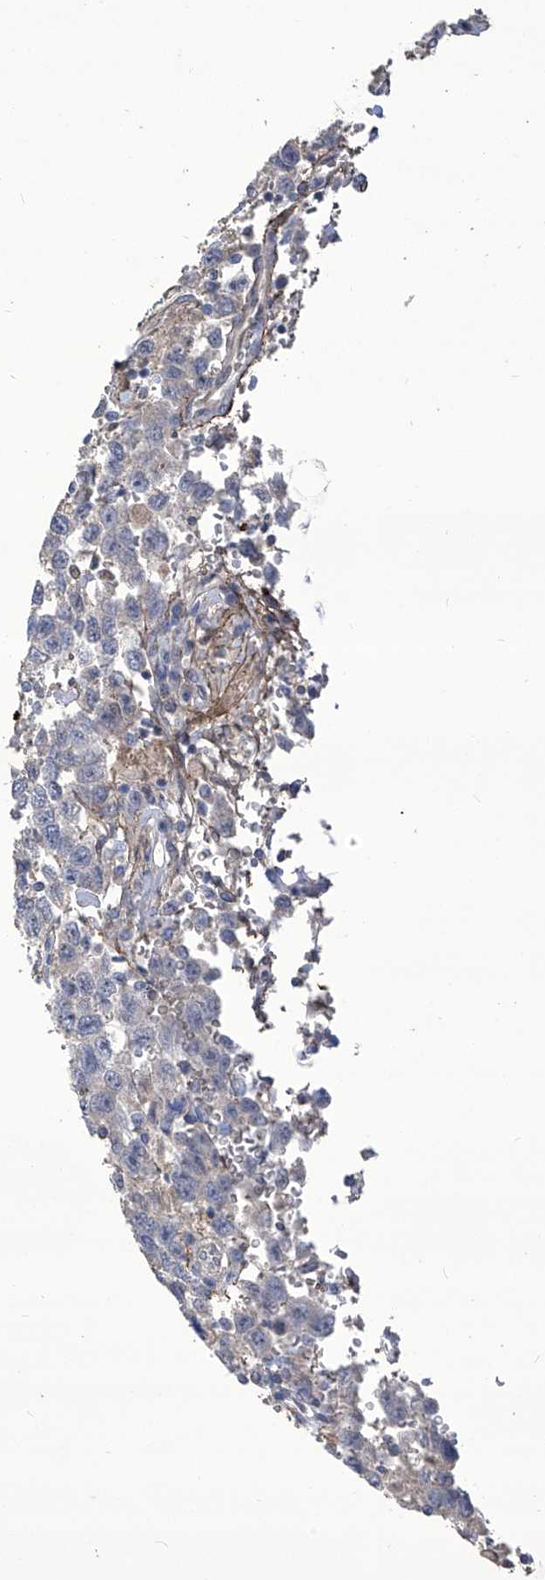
{"staining": {"intensity": "negative", "quantity": "none", "location": "none"}, "tissue": "testis cancer", "cell_type": "Tumor cells", "image_type": "cancer", "snomed": [{"axis": "morphology", "description": "Seminoma, NOS"}, {"axis": "topography", "description": "Testis"}], "caption": "The image reveals no significant expression in tumor cells of testis cancer (seminoma). The staining was performed using DAB to visualize the protein expression in brown, while the nuclei were stained in blue with hematoxylin (Magnification: 20x).", "gene": "TXNIP", "patient": {"sex": "male", "age": 41}}